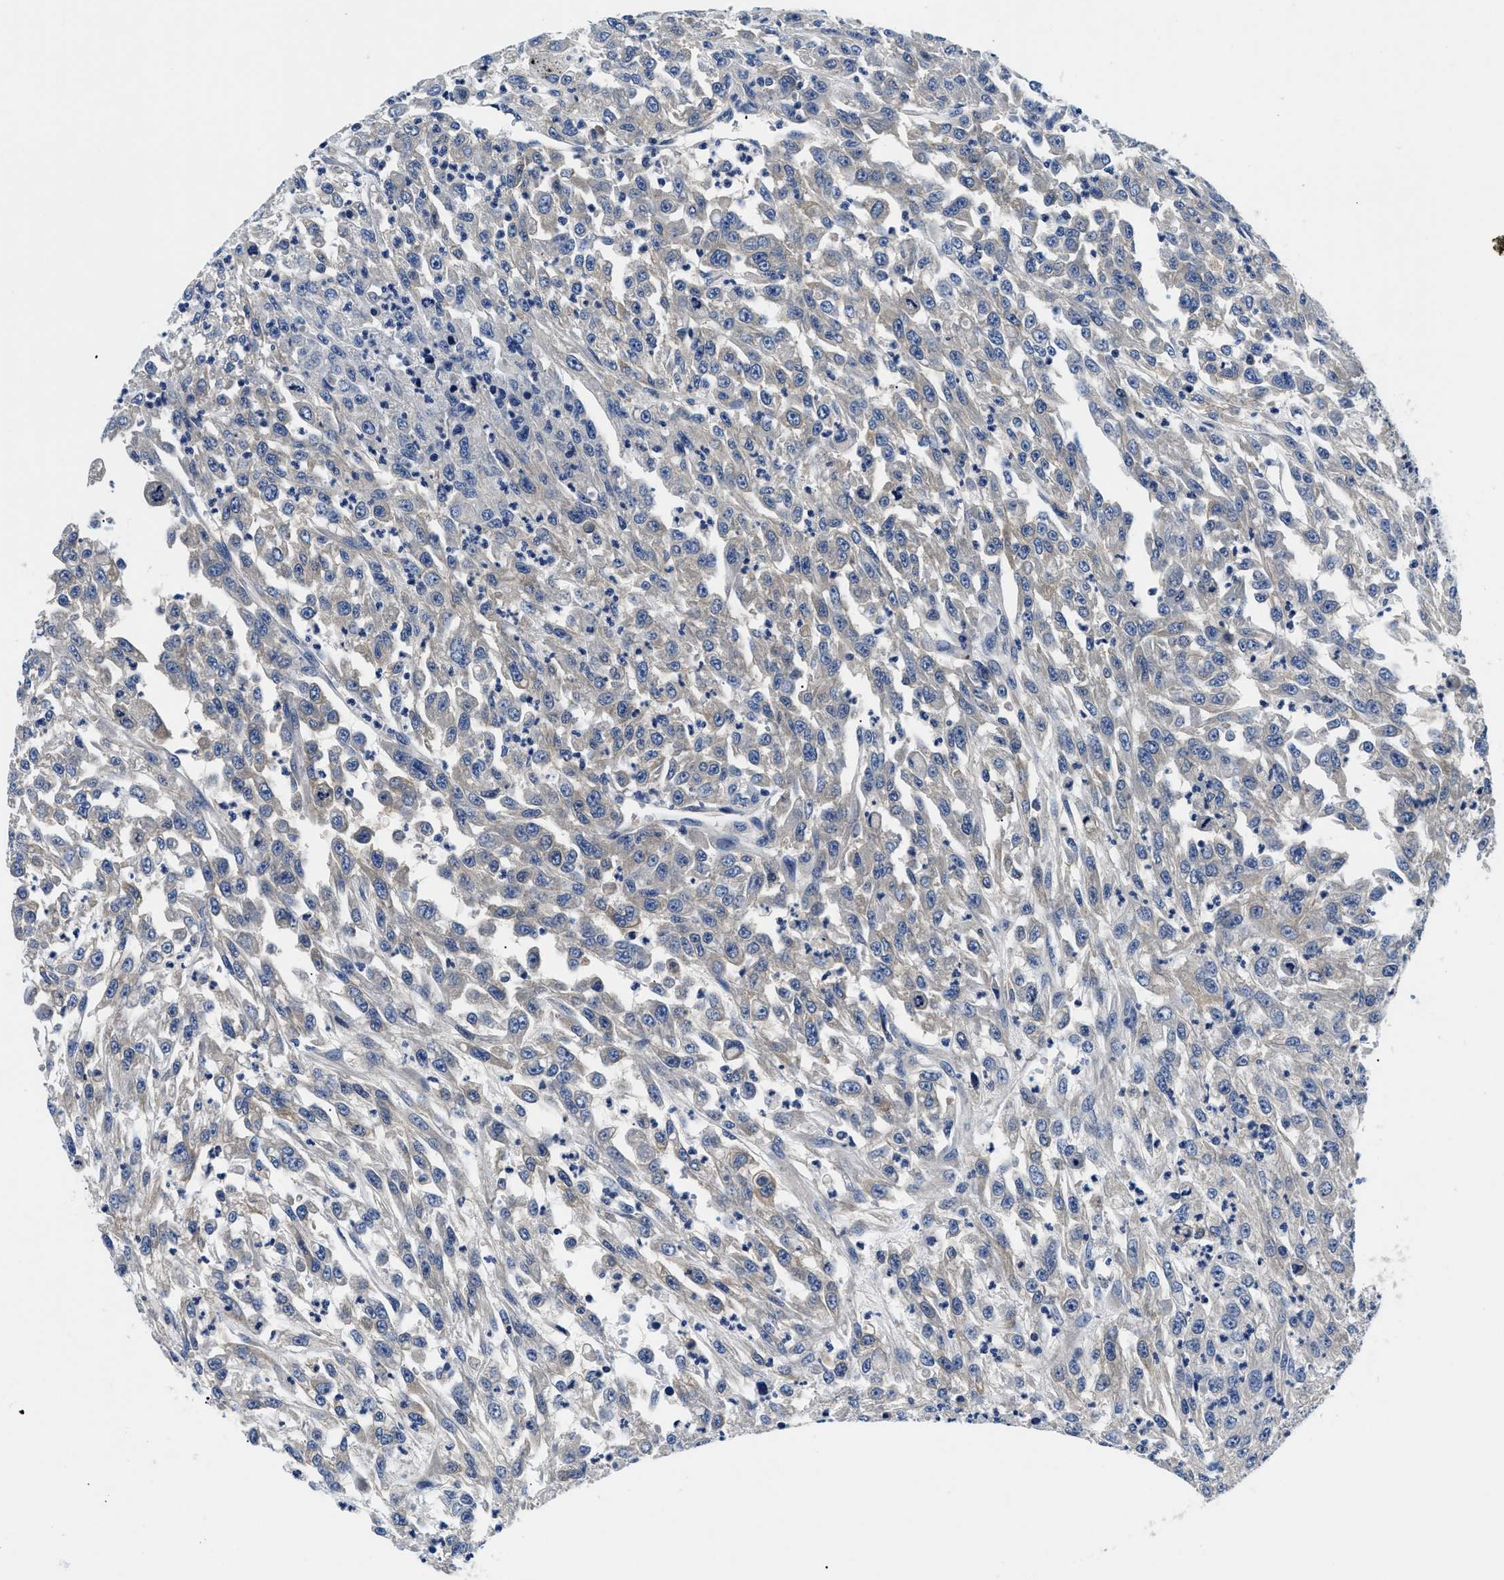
{"staining": {"intensity": "moderate", "quantity": "25%-75%", "location": "cytoplasmic/membranous"}, "tissue": "urothelial cancer", "cell_type": "Tumor cells", "image_type": "cancer", "snomed": [{"axis": "morphology", "description": "Urothelial carcinoma, High grade"}, {"axis": "topography", "description": "Urinary bladder"}], "caption": "A high-resolution micrograph shows immunohistochemistry (IHC) staining of urothelial carcinoma (high-grade), which displays moderate cytoplasmic/membranous staining in approximately 25%-75% of tumor cells.", "gene": "MEA1", "patient": {"sex": "male", "age": 46}}